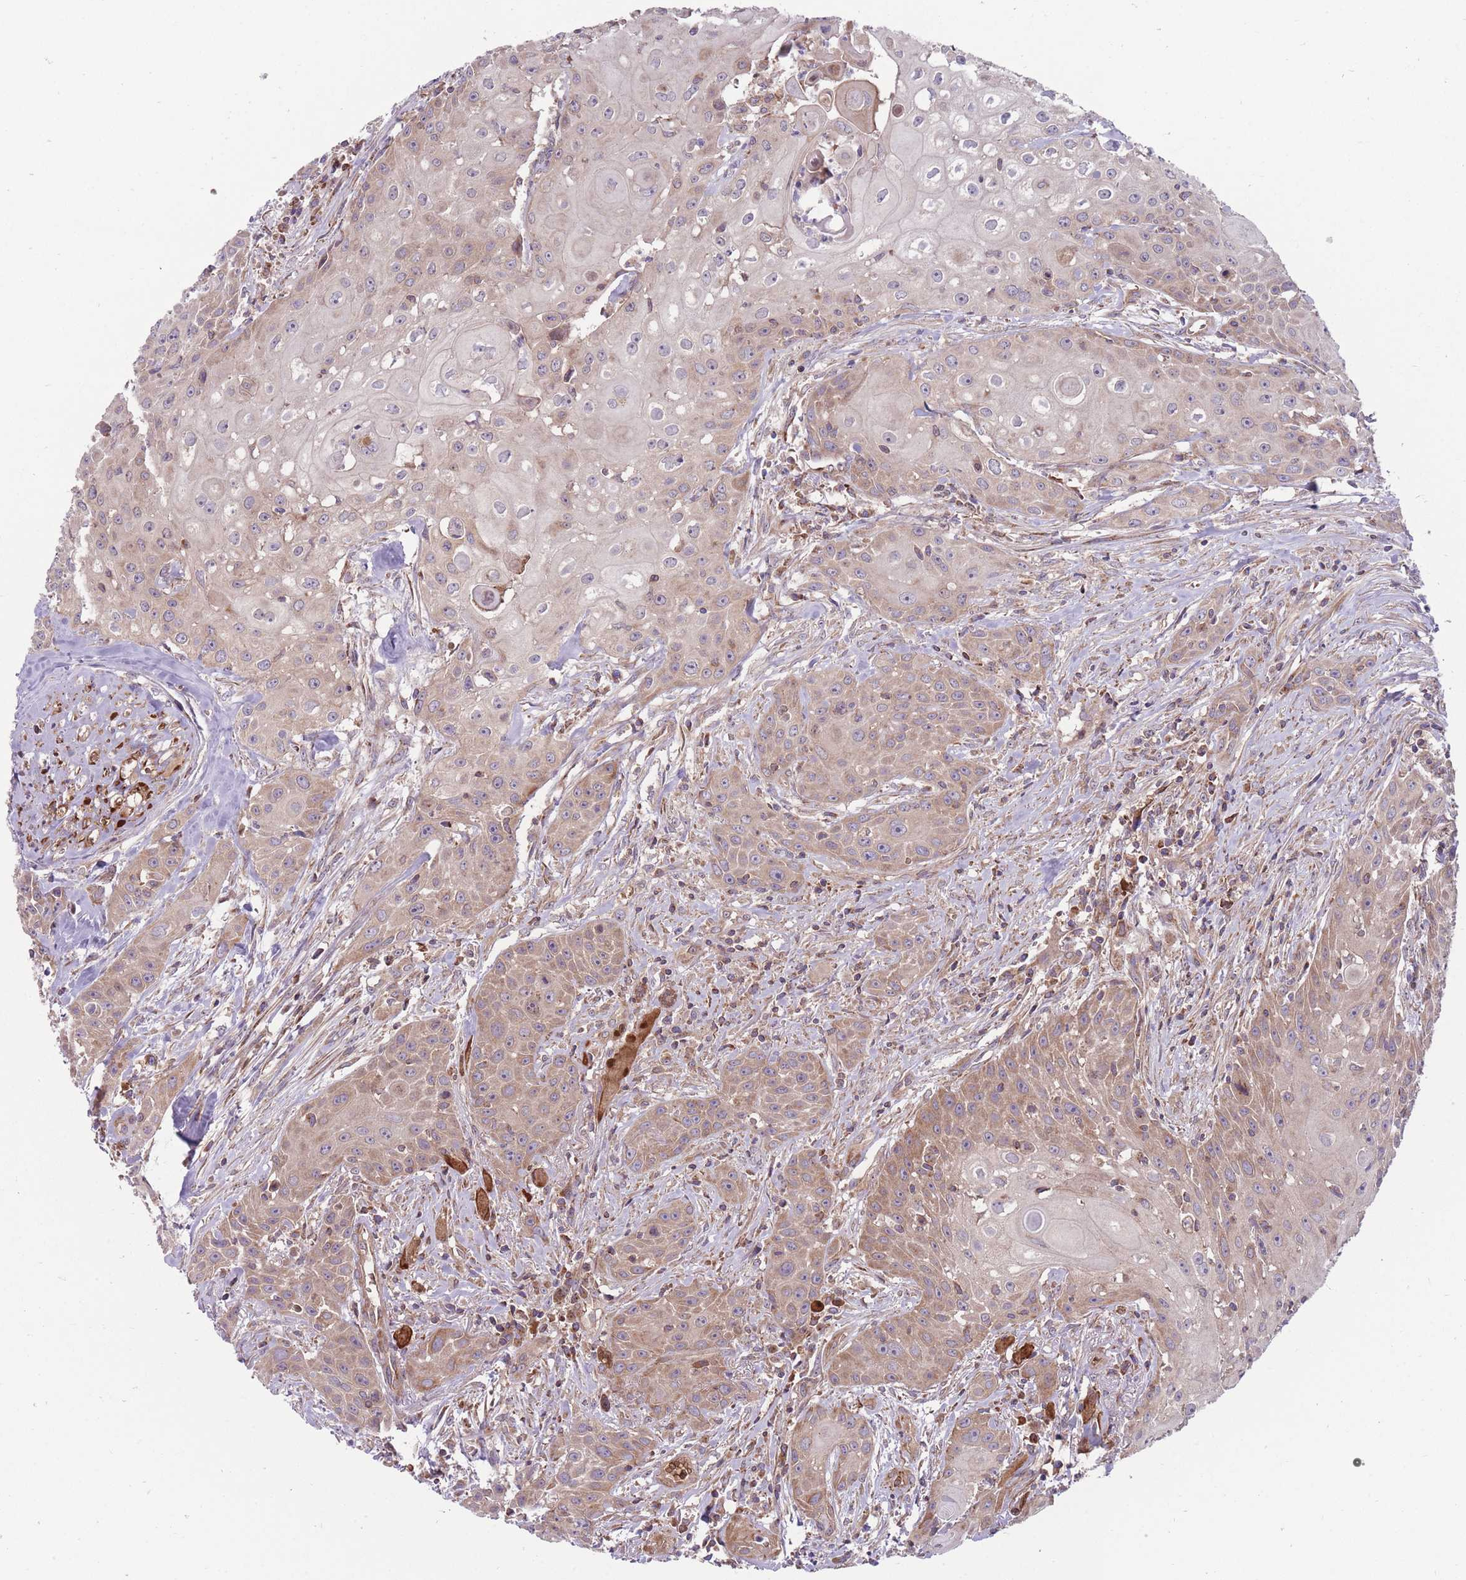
{"staining": {"intensity": "moderate", "quantity": "25%-75%", "location": "cytoplasmic/membranous"}, "tissue": "head and neck cancer", "cell_type": "Tumor cells", "image_type": "cancer", "snomed": [{"axis": "morphology", "description": "Squamous cell carcinoma, NOS"}, {"axis": "topography", "description": "Oral tissue"}, {"axis": "topography", "description": "Head-Neck"}], "caption": "A medium amount of moderate cytoplasmic/membranous staining is seen in about 25%-75% of tumor cells in squamous cell carcinoma (head and neck) tissue.", "gene": "ANKRD10", "patient": {"sex": "female", "age": 82}}